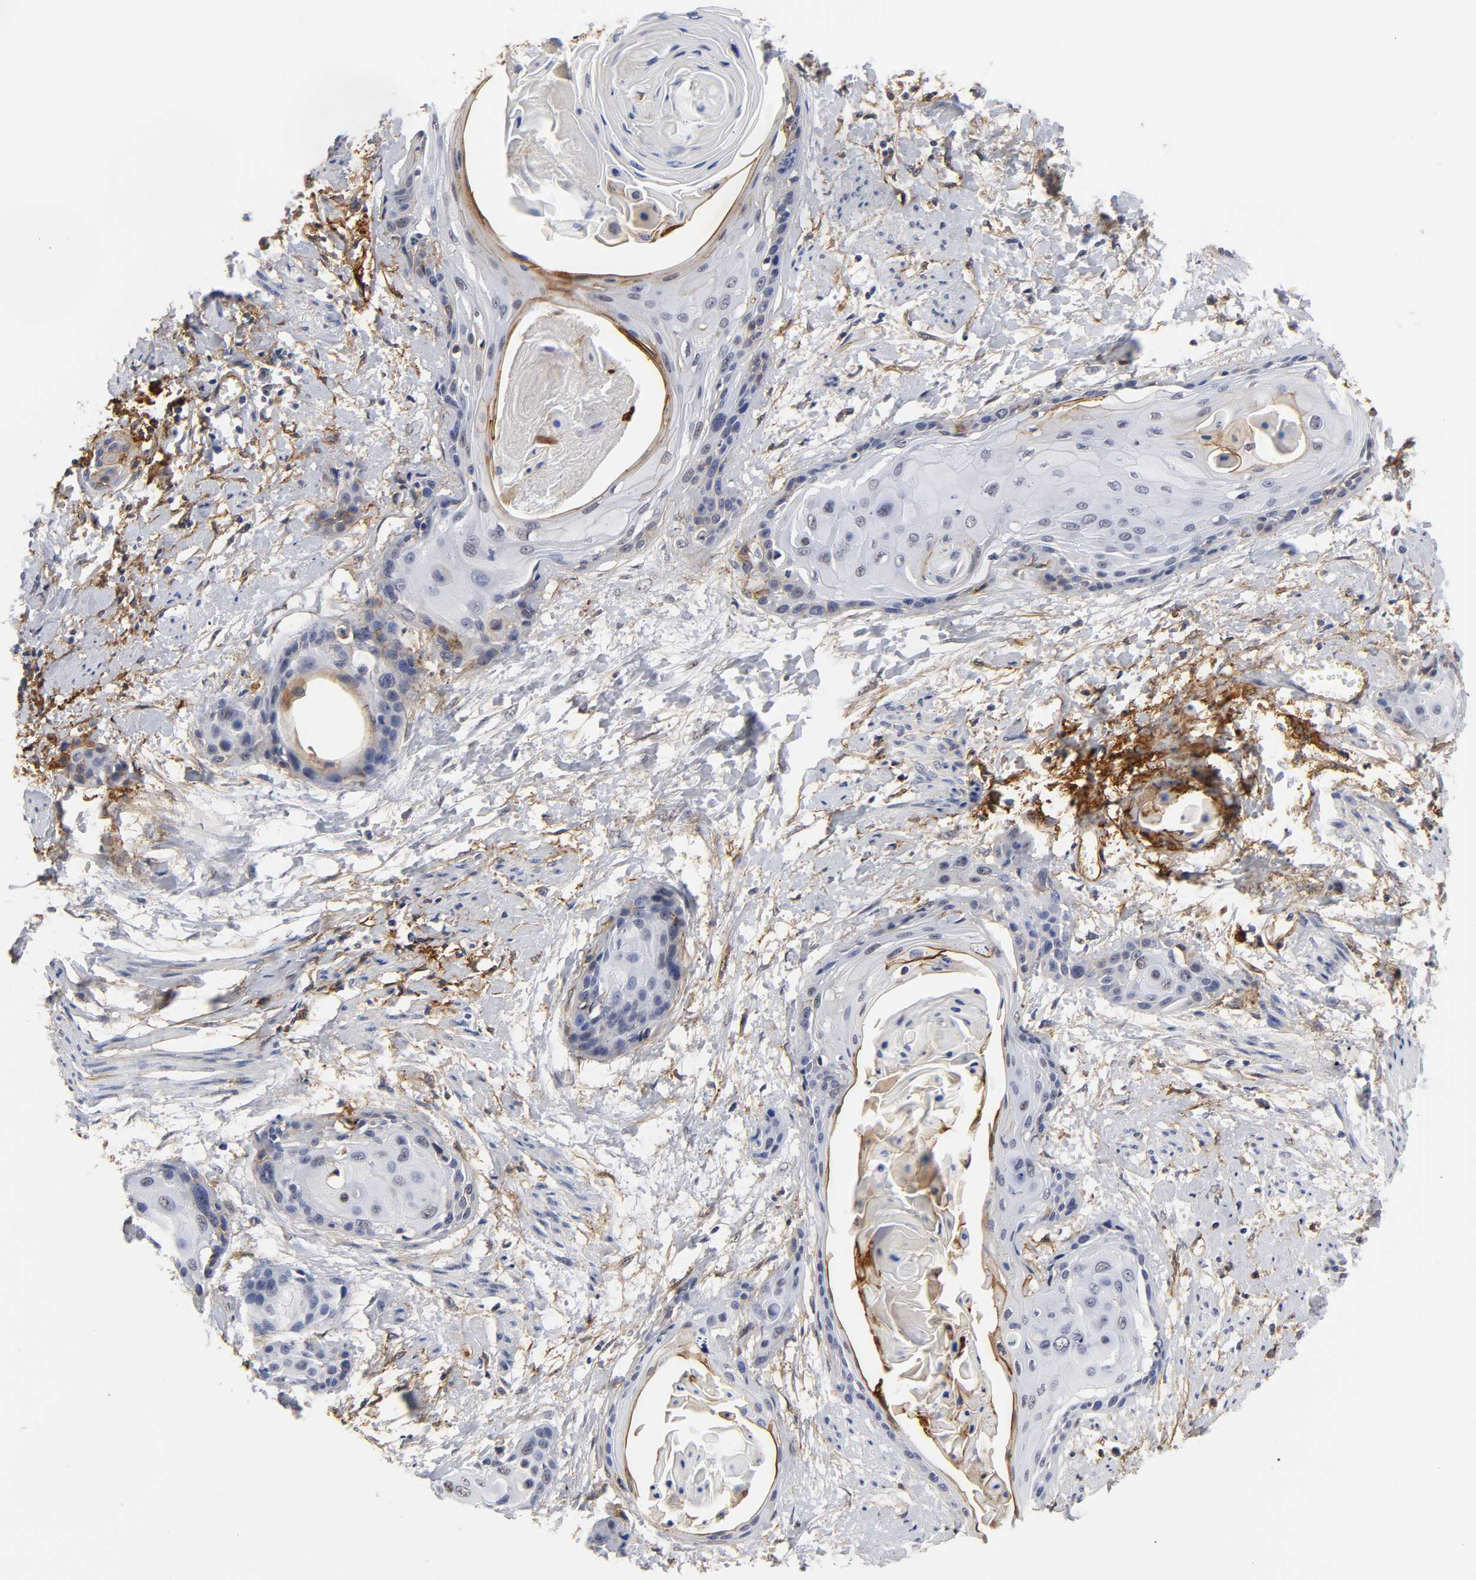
{"staining": {"intensity": "strong", "quantity": "<25%", "location": "cytoplasmic/membranous"}, "tissue": "cervical cancer", "cell_type": "Tumor cells", "image_type": "cancer", "snomed": [{"axis": "morphology", "description": "Squamous cell carcinoma, NOS"}, {"axis": "topography", "description": "Cervix"}], "caption": "Human cervical cancer stained for a protein (brown) demonstrates strong cytoplasmic/membranous positive staining in about <25% of tumor cells.", "gene": "ICAM1", "patient": {"sex": "female", "age": 57}}